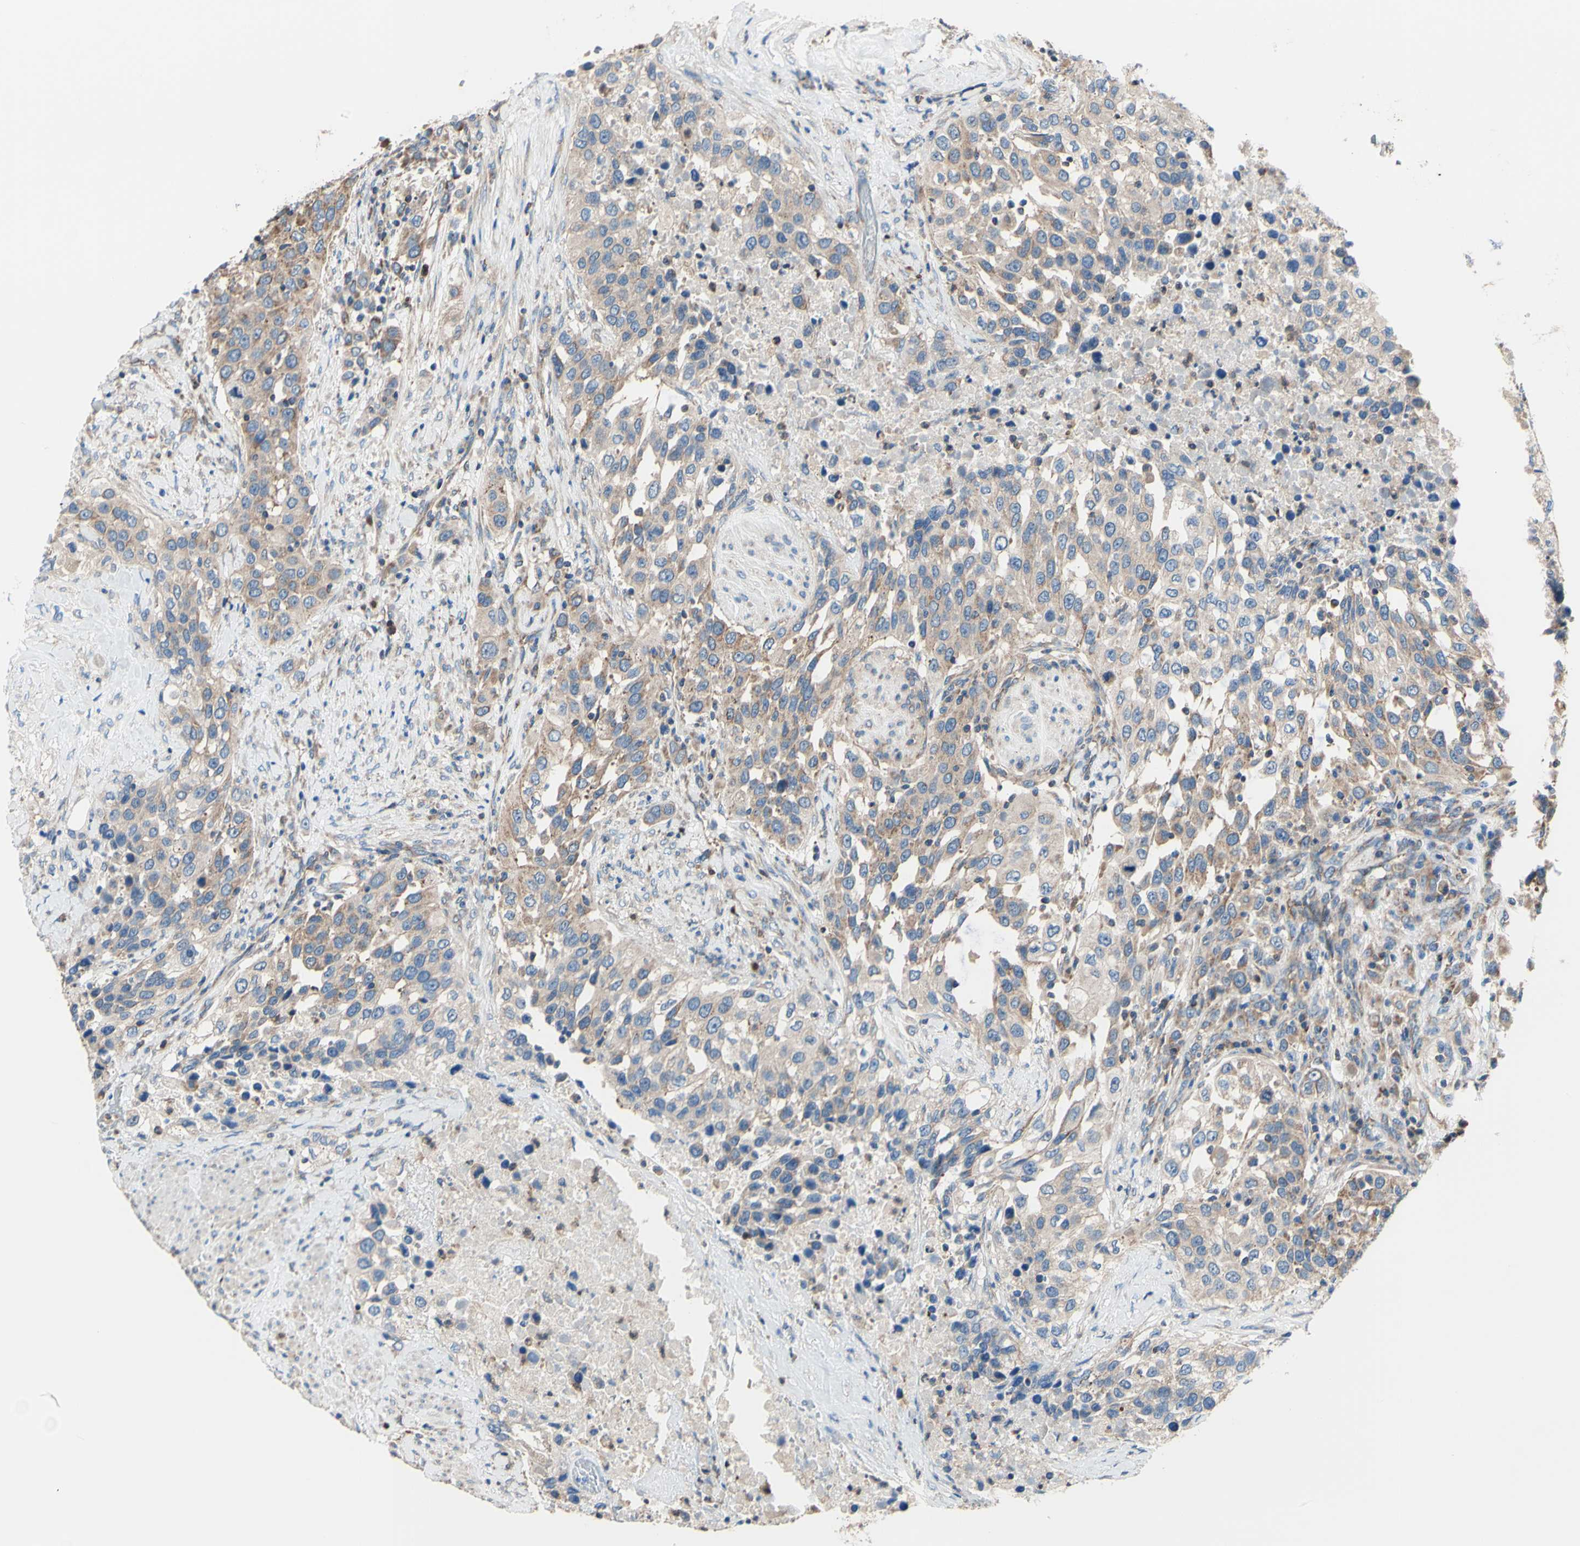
{"staining": {"intensity": "weak", "quantity": ">75%", "location": "cytoplasmic/membranous"}, "tissue": "urothelial cancer", "cell_type": "Tumor cells", "image_type": "cancer", "snomed": [{"axis": "morphology", "description": "Urothelial carcinoma, High grade"}, {"axis": "topography", "description": "Urinary bladder"}], "caption": "Tumor cells display low levels of weak cytoplasmic/membranous staining in approximately >75% of cells in urothelial cancer. (DAB (3,3'-diaminobenzidine) IHC, brown staining for protein, blue staining for nuclei).", "gene": "FMR1", "patient": {"sex": "female", "age": 80}}